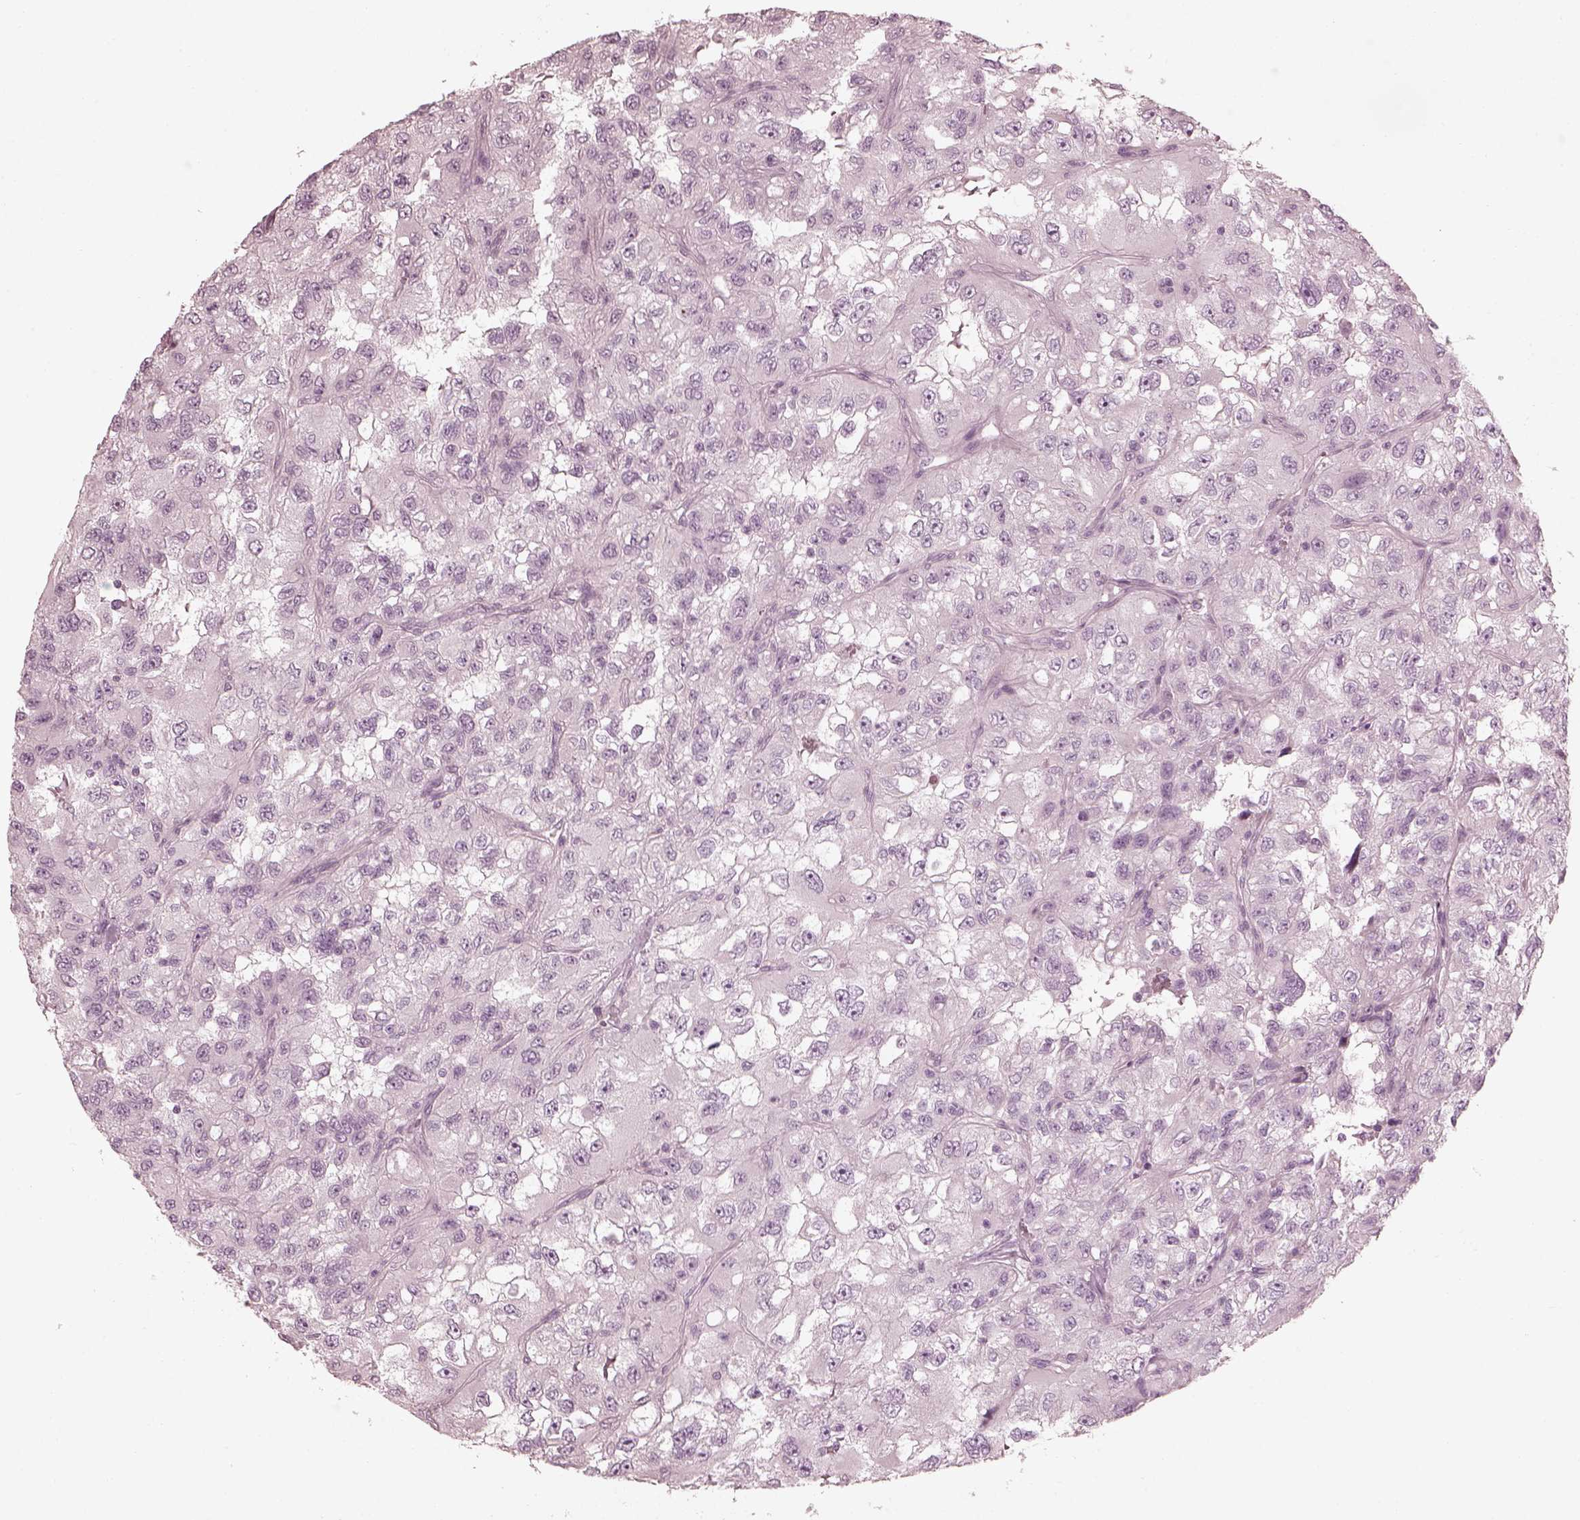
{"staining": {"intensity": "negative", "quantity": "none", "location": "none"}, "tissue": "renal cancer", "cell_type": "Tumor cells", "image_type": "cancer", "snomed": [{"axis": "morphology", "description": "Adenocarcinoma, NOS"}, {"axis": "topography", "description": "Kidney"}], "caption": "Tumor cells are negative for brown protein staining in adenocarcinoma (renal). (DAB immunohistochemistry, high magnification).", "gene": "SAXO2", "patient": {"sex": "male", "age": 64}}